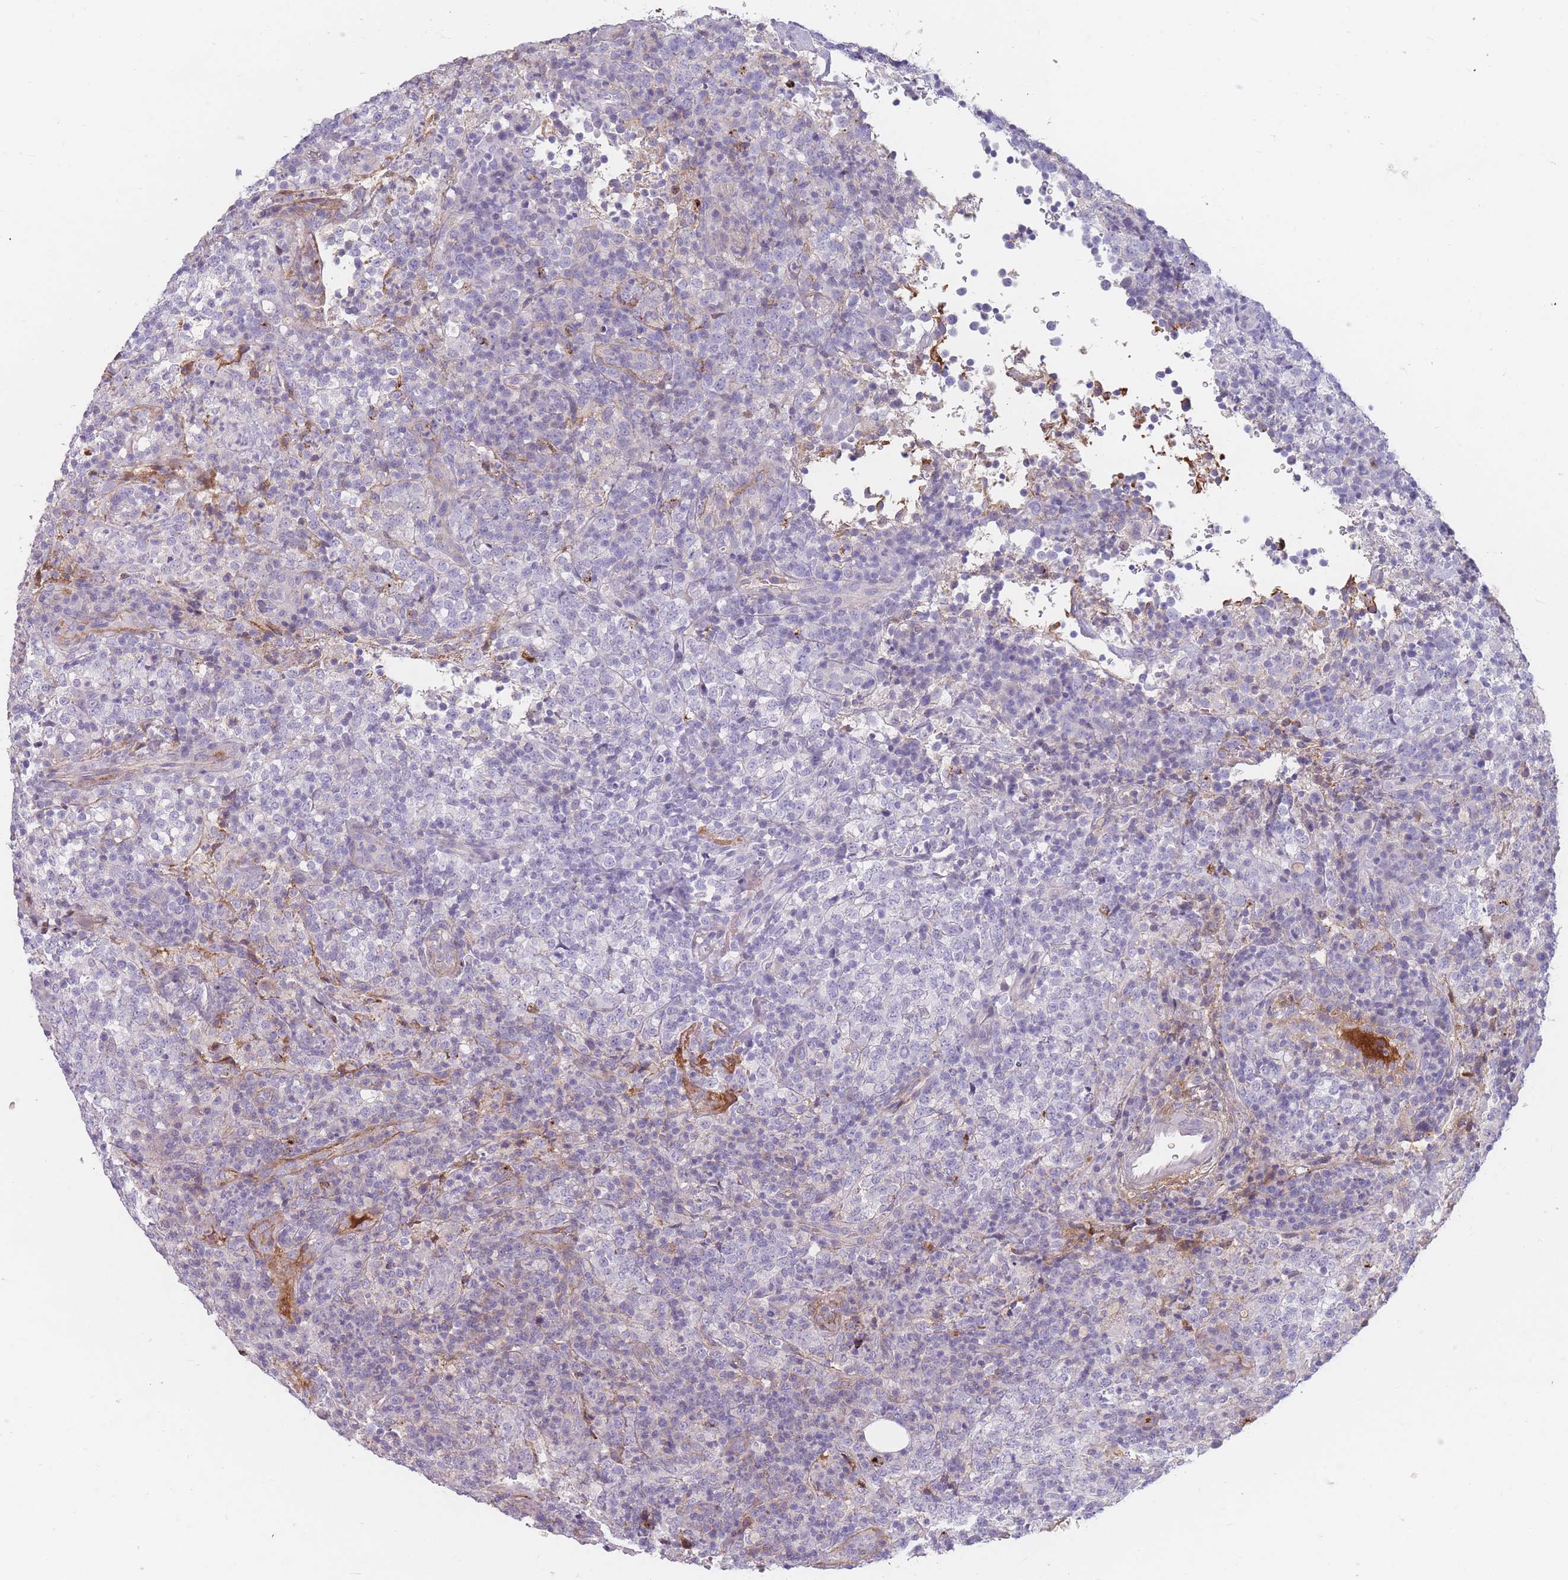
{"staining": {"intensity": "negative", "quantity": "none", "location": "none"}, "tissue": "lymphoma", "cell_type": "Tumor cells", "image_type": "cancer", "snomed": [{"axis": "morphology", "description": "Malignant lymphoma, non-Hodgkin's type, High grade"}, {"axis": "topography", "description": "Lymph node"}], "caption": "This is a image of immunohistochemistry (IHC) staining of malignant lymphoma, non-Hodgkin's type (high-grade), which shows no staining in tumor cells.", "gene": "PRG4", "patient": {"sex": "male", "age": 54}}